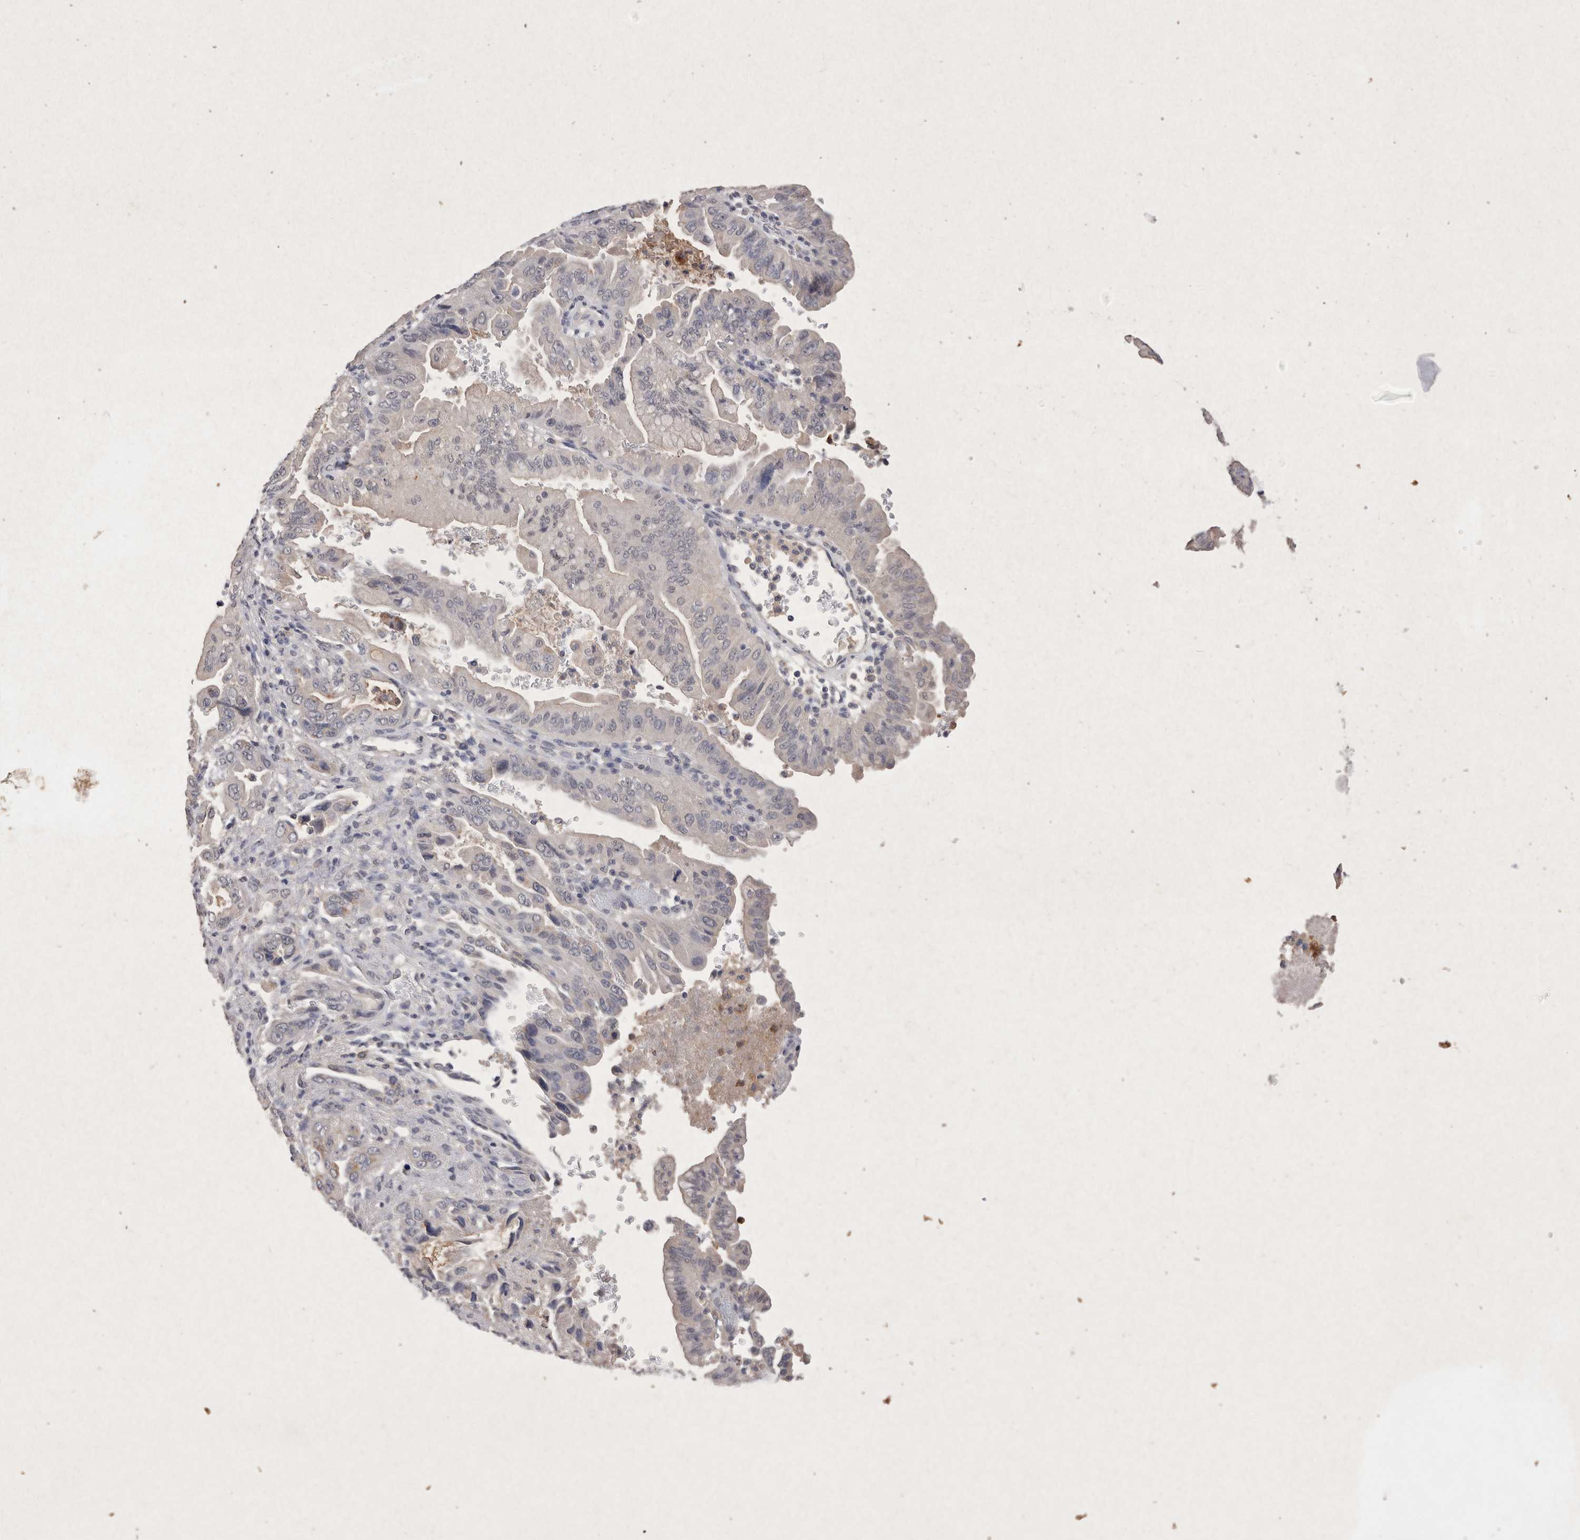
{"staining": {"intensity": "negative", "quantity": "none", "location": "none"}, "tissue": "pancreatic cancer", "cell_type": "Tumor cells", "image_type": "cancer", "snomed": [{"axis": "morphology", "description": "Adenocarcinoma, NOS"}, {"axis": "topography", "description": "Pancreas"}], "caption": "This is an immunohistochemistry image of pancreatic cancer (adenocarcinoma). There is no expression in tumor cells.", "gene": "RASSF3", "patient": {"sex": "male", "age": 70}}